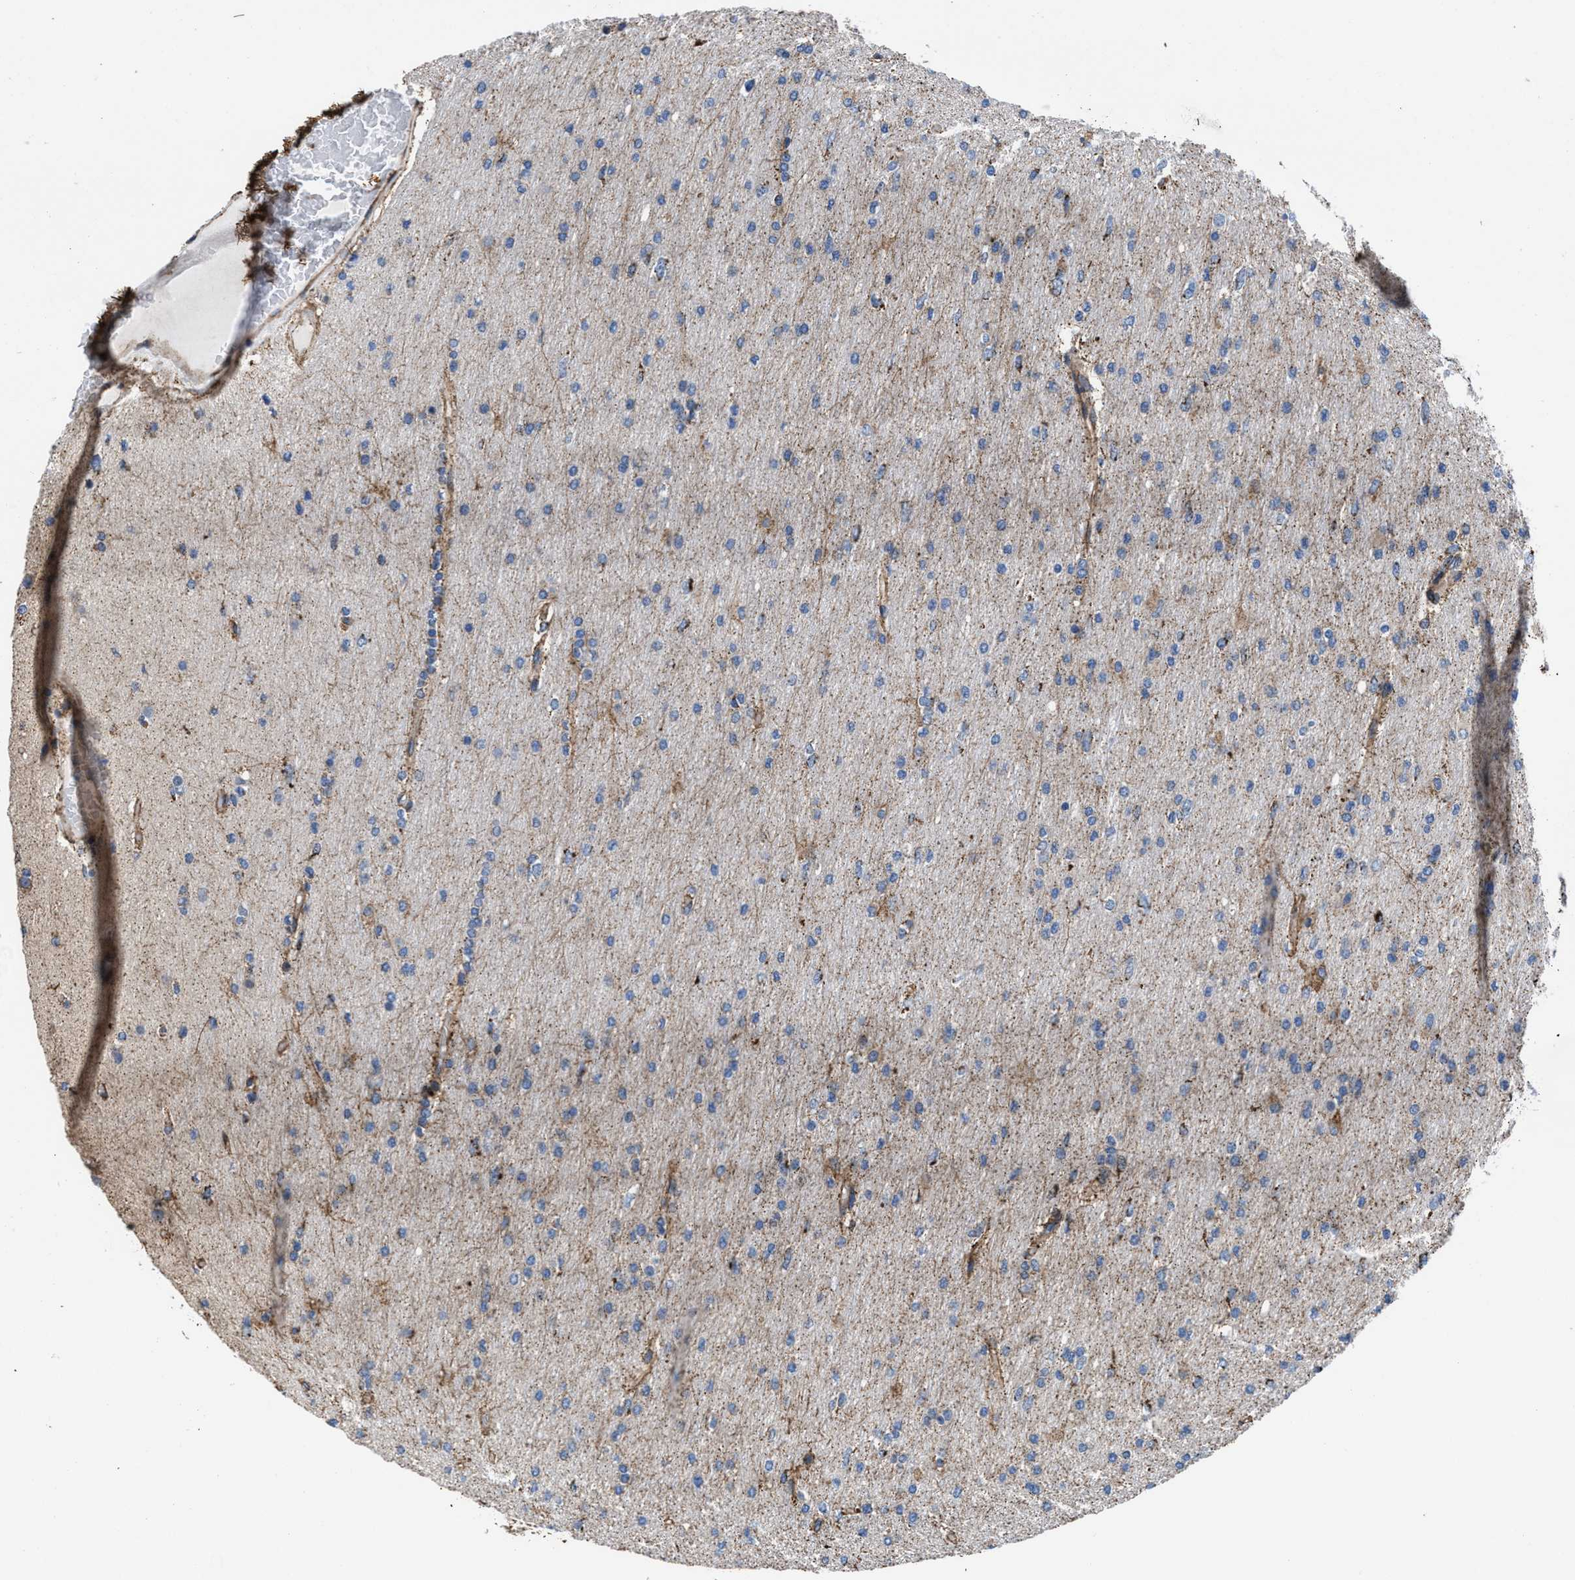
{"staining": {"intensity": "negative", "quantity": "none", "location": "none"}, "tissue": "glioma", "cell_type": "Tumor cells", "image_type": "cancer", "snomed": [{"axis": "morphology", "description": "Glioma, malignant, High grade"}, {"axis": "topography", "description": "Cerebral cortex"}], "caption": "Tumor cells show no significant protein positivity in malignant glioma (high-grade). (Stains: DAB (3,3'-diaminobenzidine) immunohistochemistry with hematoxylin counter stain, Microscopy: brightfield microscopy at high magnification).", "gene": "PRR15L", "patient": {"sex": "female", "age": 36}}